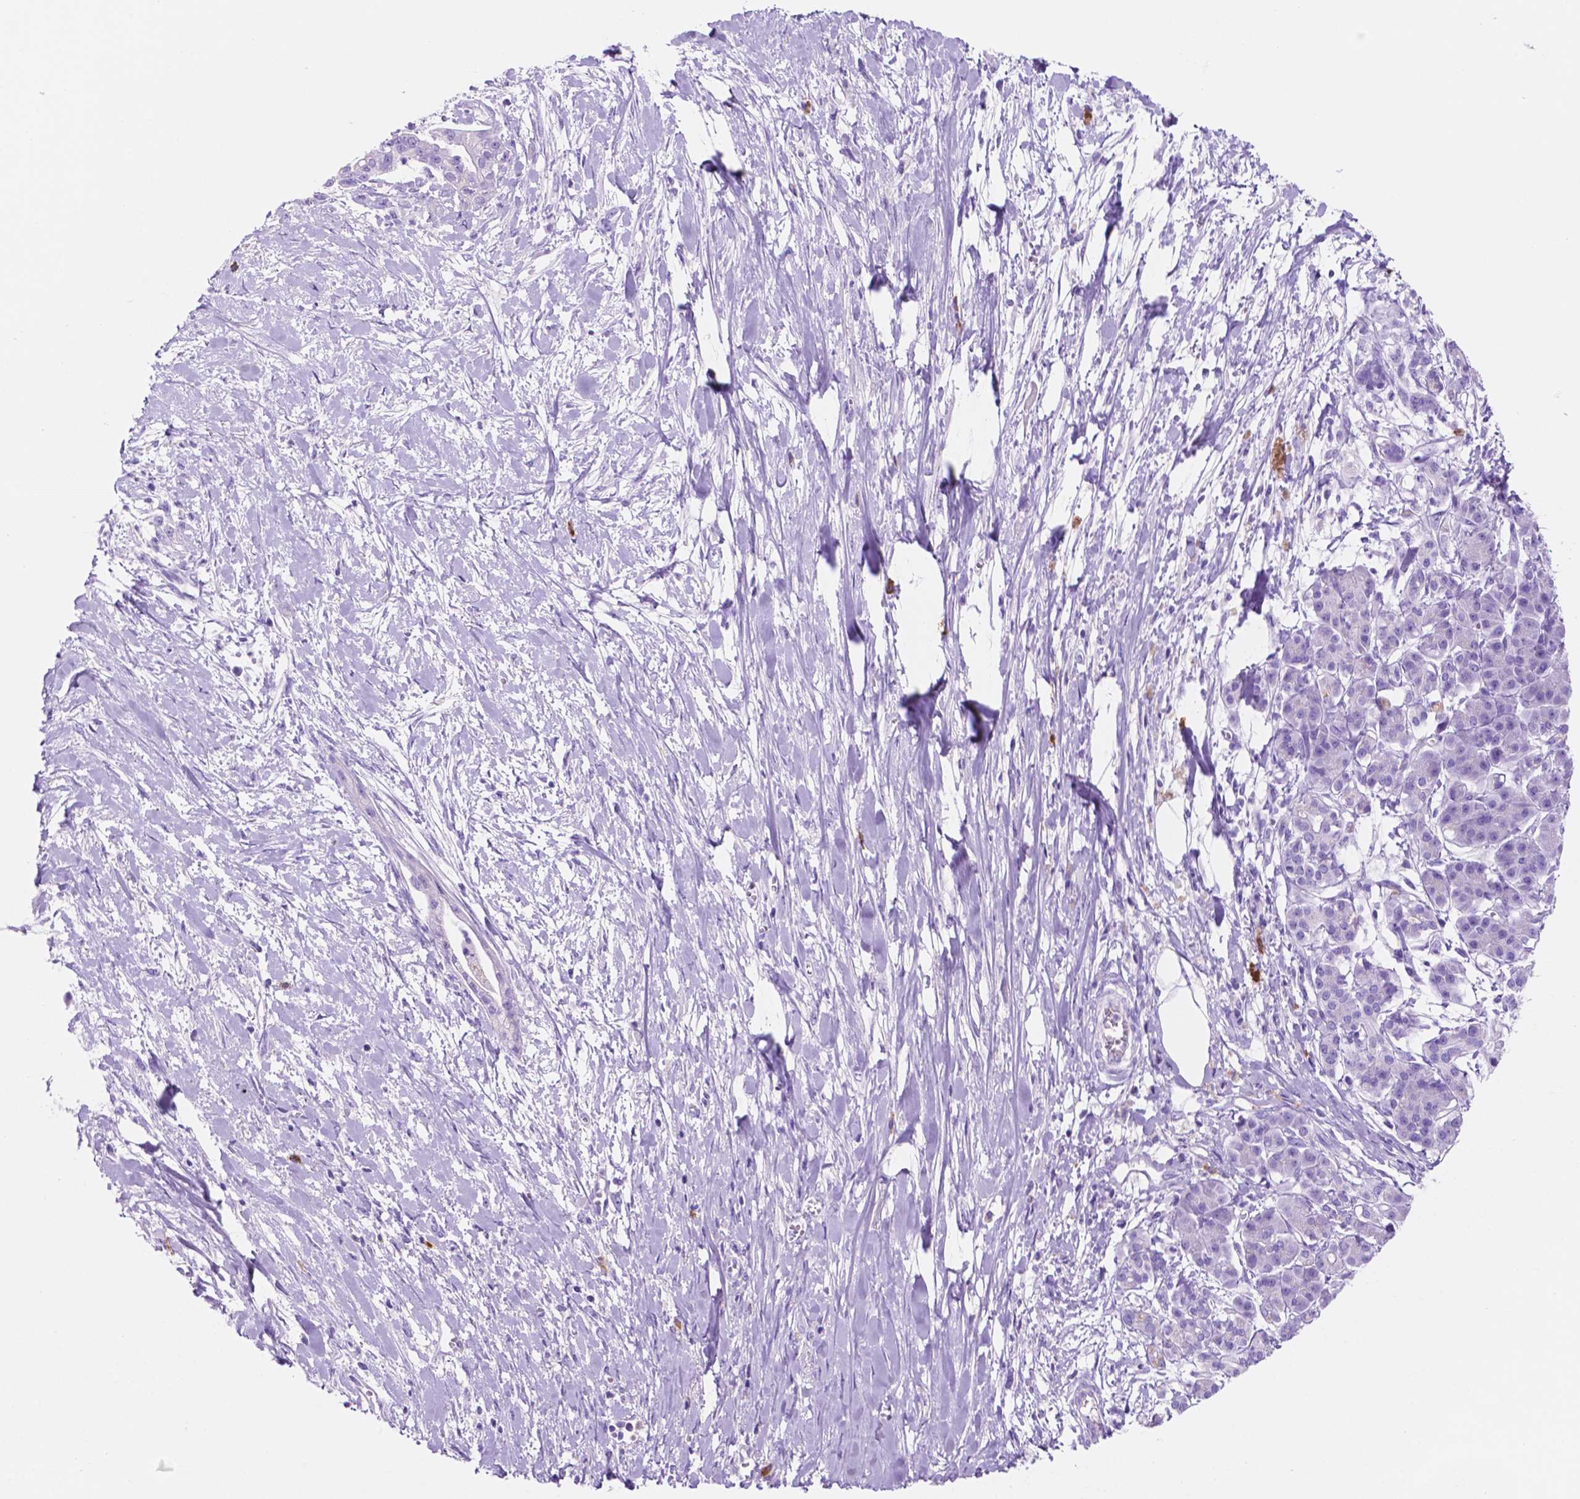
{"staining": {"intensity": "negative", "quantity": "none", "location": "none"}, "tissue": "pancreatic cancer", "cell_type": "Tumor cells", "image_type": "cancer", "snomed": [{"axis": "morphology", "description": "Normal tissue, NOS"}, {"axis": "morphology", "description": "Adenocarcinoma, NOS"}, {"axis": "topography", "description": "Lymph node"}, {"axis": "topography", "description": "Pancreas"}], "caption": "Histopathology image shows no protein positivity in tumor cells of pancreatic adenocarcinoma tissue.", "gene": "FOXB2", "patient": {"sex": "female", "age": 58}}